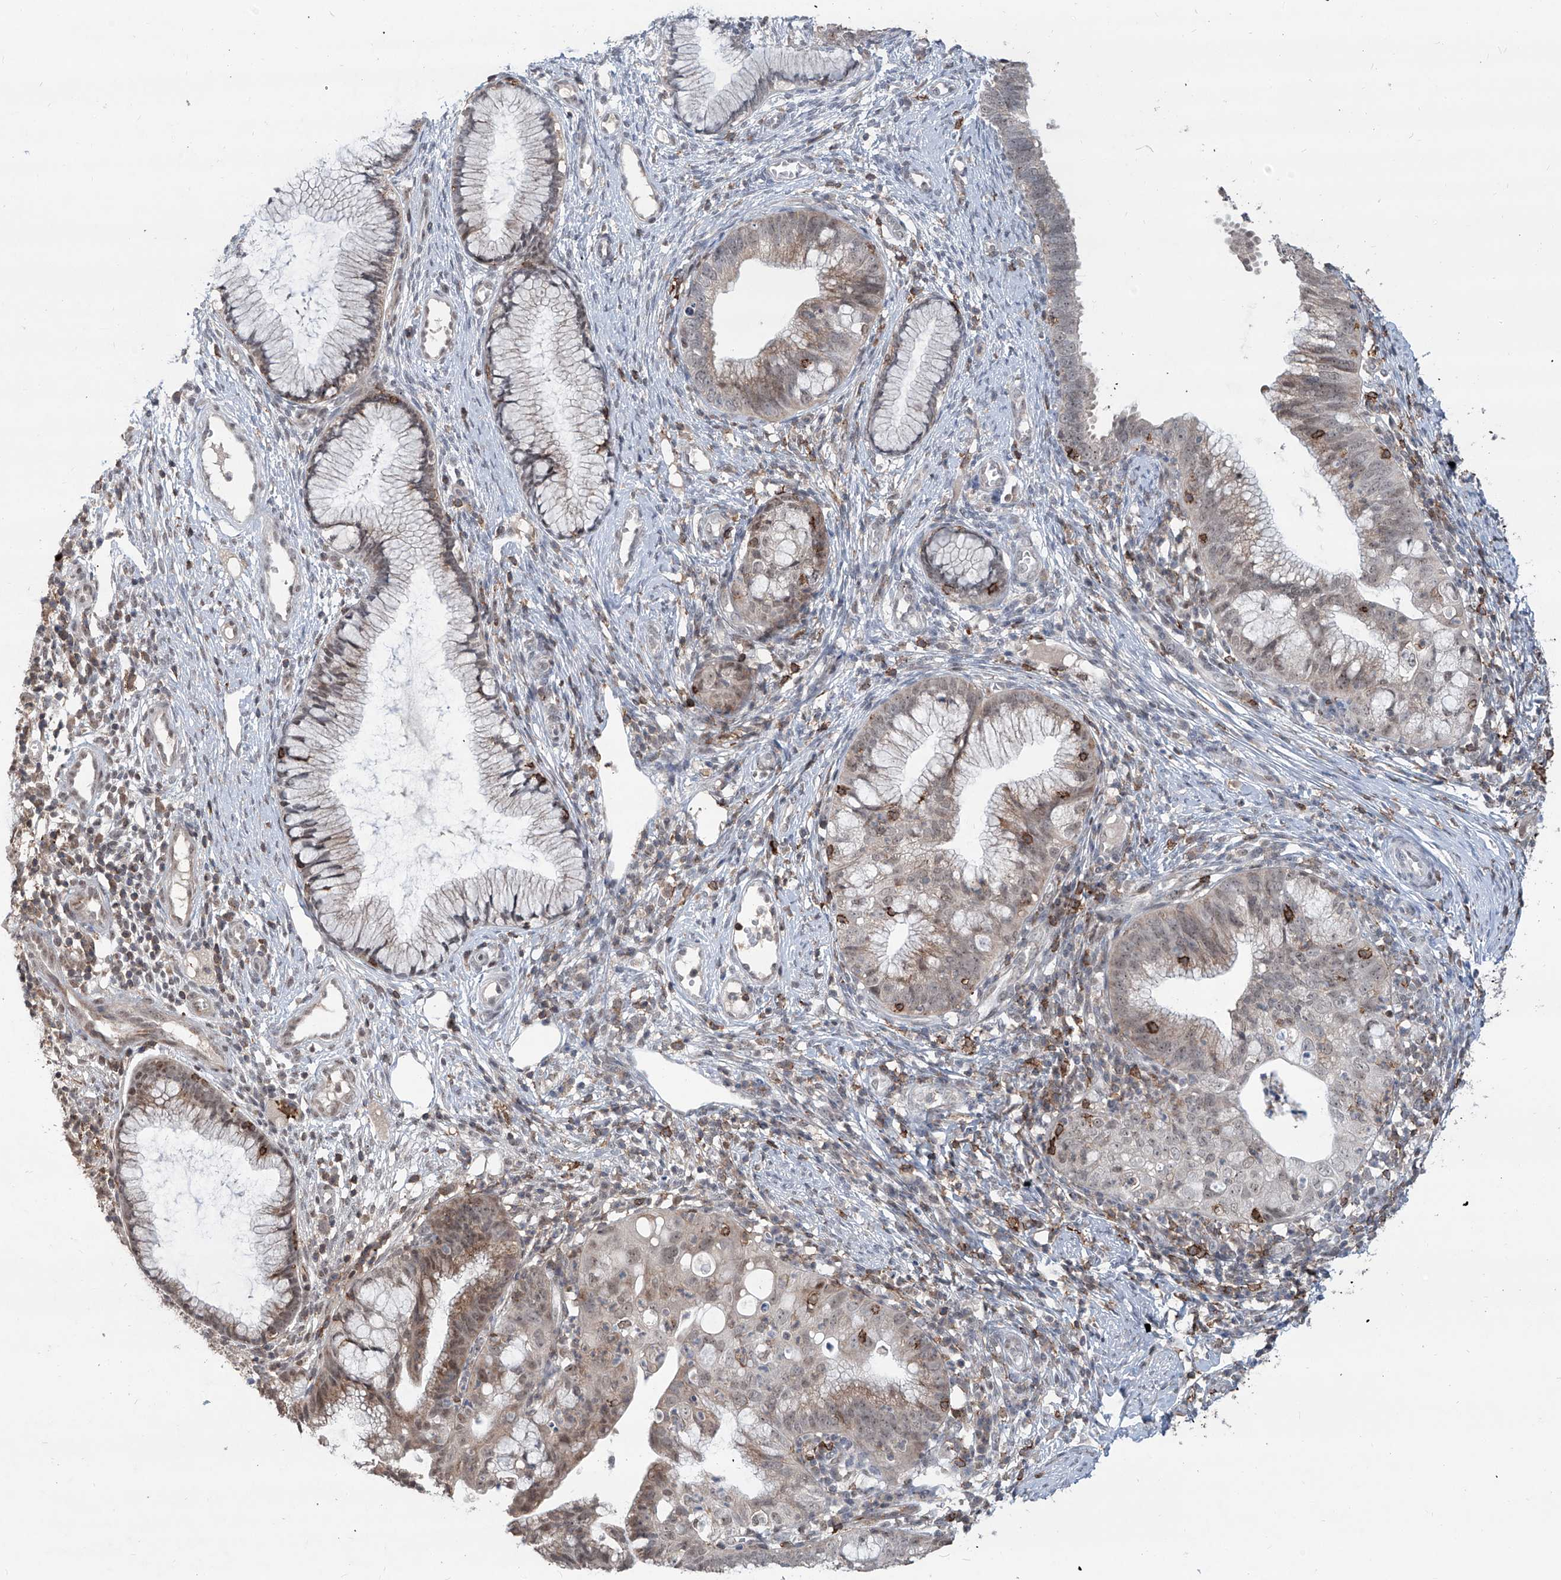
{"staining": {"intensity": "weak", "quantity": "25%-75%", "location": "cytoplasmic/membranous,nuclear"}, "tissue": "cervical cancer", "cell_type": "Tumor cells", "image_type": "cancer", "snomed": [{"axis": "morphology", "description": "Adenocarcinoma, NOS"}, {"axis": "topography", "description": "Cervix"}], "caption": "Immunohistochemistry image of neoplastic tissue: human cervical cancer (adenocarcinoma) stained using immunohistochemistry (IHC) exhibits low levels of weak protein expression localized specifically in the cytoplasmic/membranous and nuclear of tumor cells, appearing as a cytoplasmic/membranous and nuclear brown color.", "gene": "ZBTB48", "patient": {"sex": "female", "age": 36}}